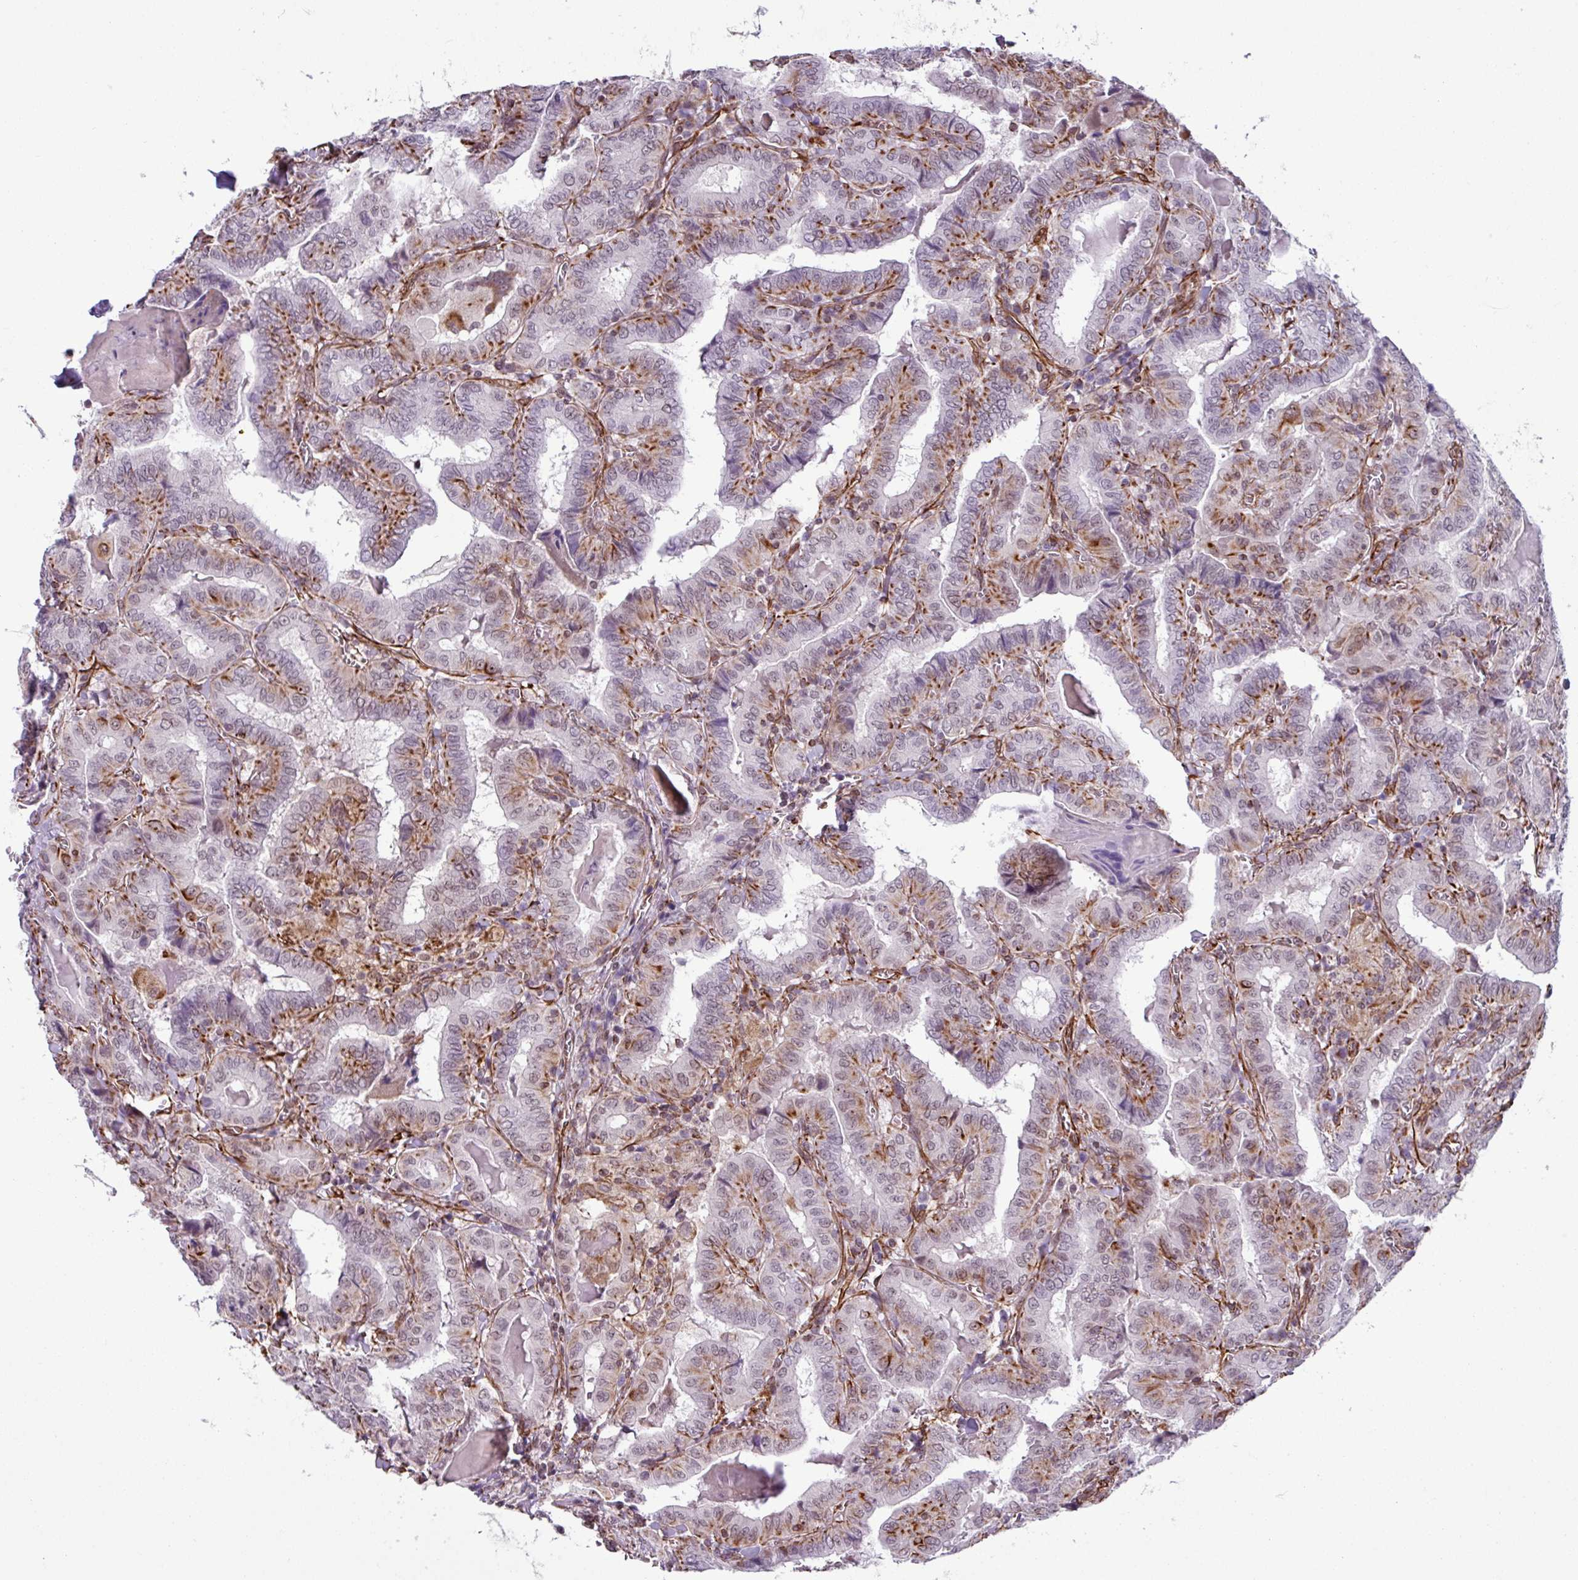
{"staining": {"intensity": "moderate", "quantity": "25%-75%", "location": "cytoplasmic/membranous"}, "tissue": "thyroid cancer", "cell_type": "Tumor cells", "image_type": "cancer", "snomed": [{"axis": "morphology", "description": "Papillary adenocarcinoma, NOS"}, {"axis": "topography", "description": "Thyroid gland"}], "caption": "Brown immunohistochemical staining in thyroid cancer (papillary adenocarcinoma) displays moderate cytoplasmic/membranous positivity in about 25%-75% of tumor cells.", "gene": "CHD3", "patient": {"sex": "female", "age": 72}}